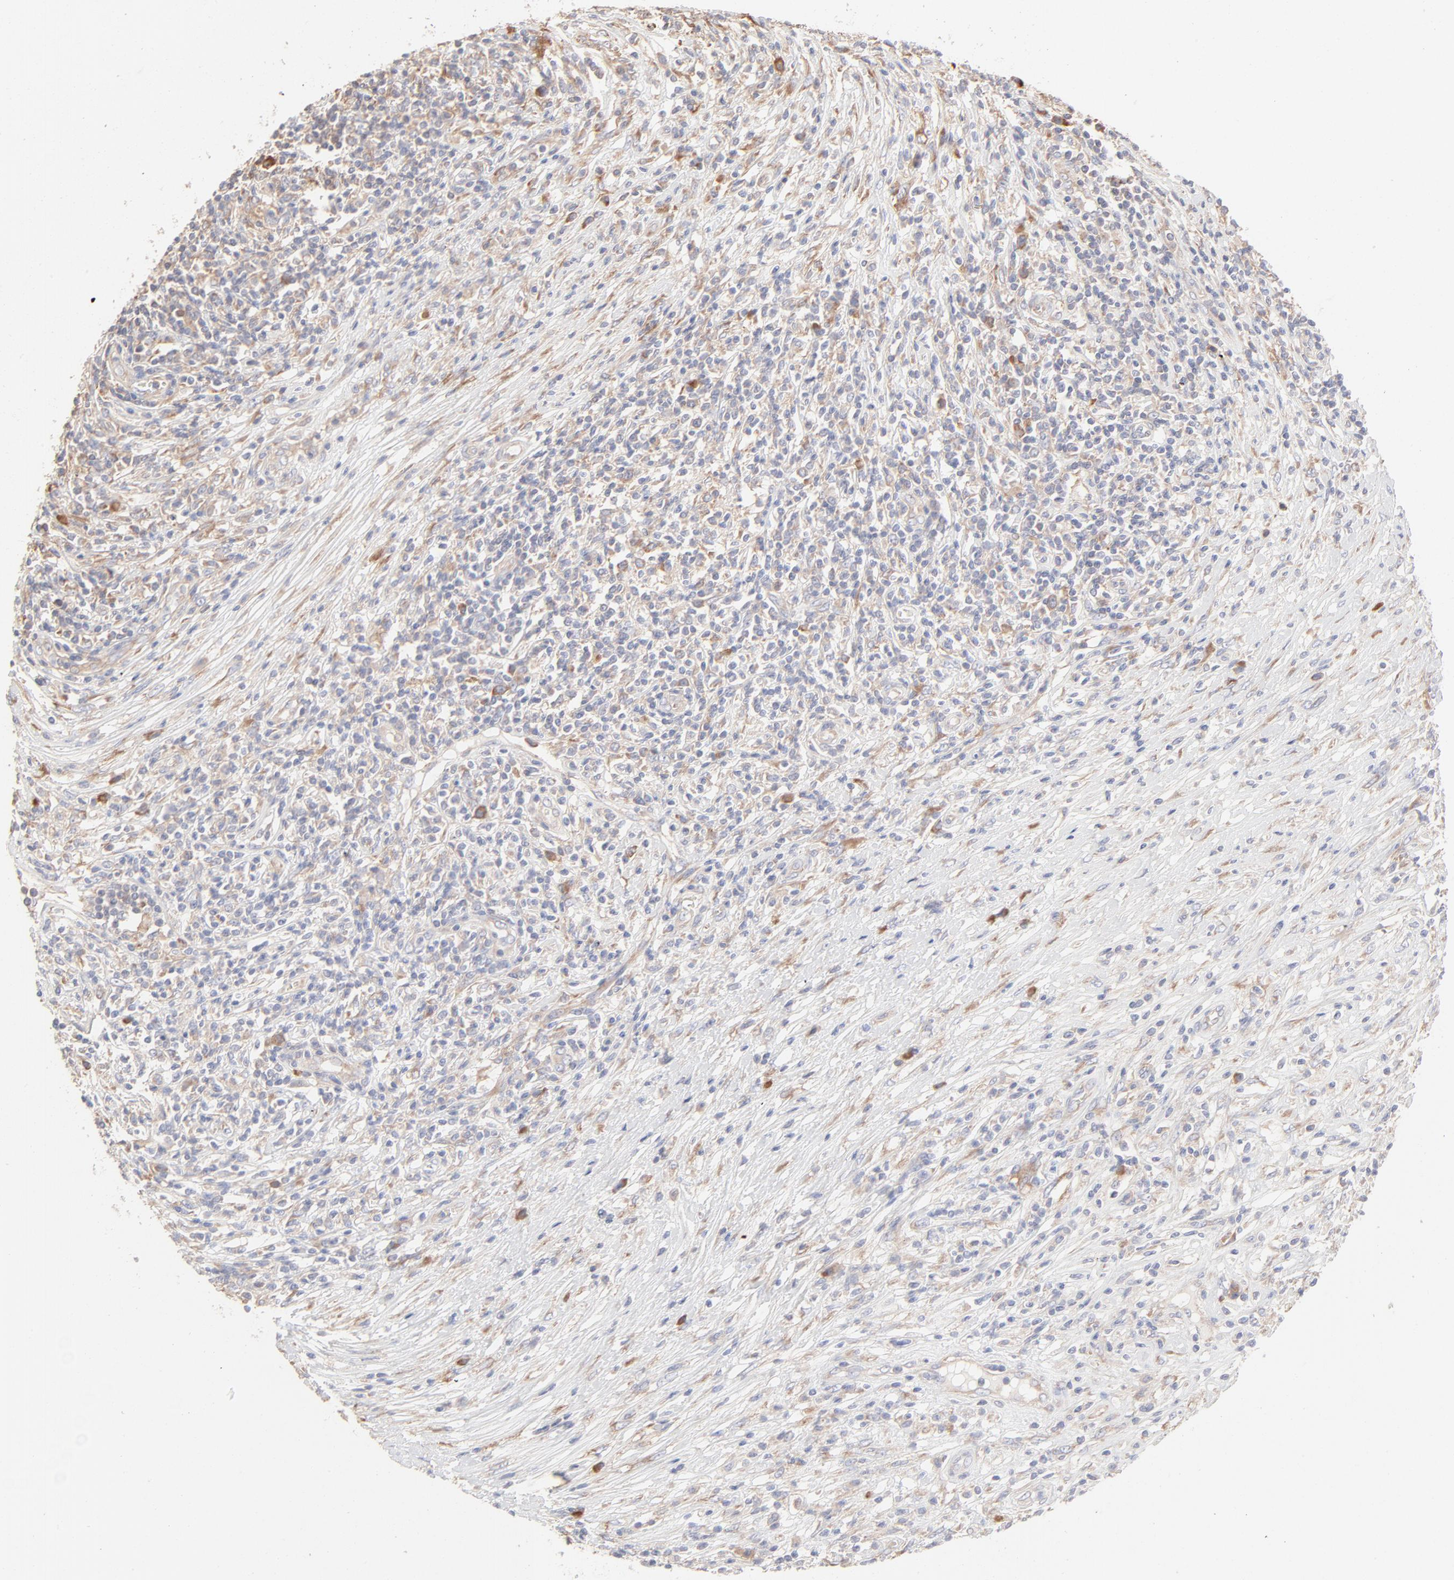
{"staining": {"intensity": "moderate", "quantity": ">75%", "location": "cytoplasmic/membranous"}, "tissue": "lymphoma", "cell_type": "Tumor cells", "image_type": "cancer", "snomed": [{"axis": "morphology", "description": "Malignant lymphoma, non-Hodgkin's type, High grade"}, {"axis": "topography", "description": "Lymph node"}], "caption": "The immunohistochemical stain highlights moderate cytoplasmic/membranous staining in tumor cells of lymphoma tissue.", "gene": "RPS21", "patient": {"sex": "female", "age": 84}}